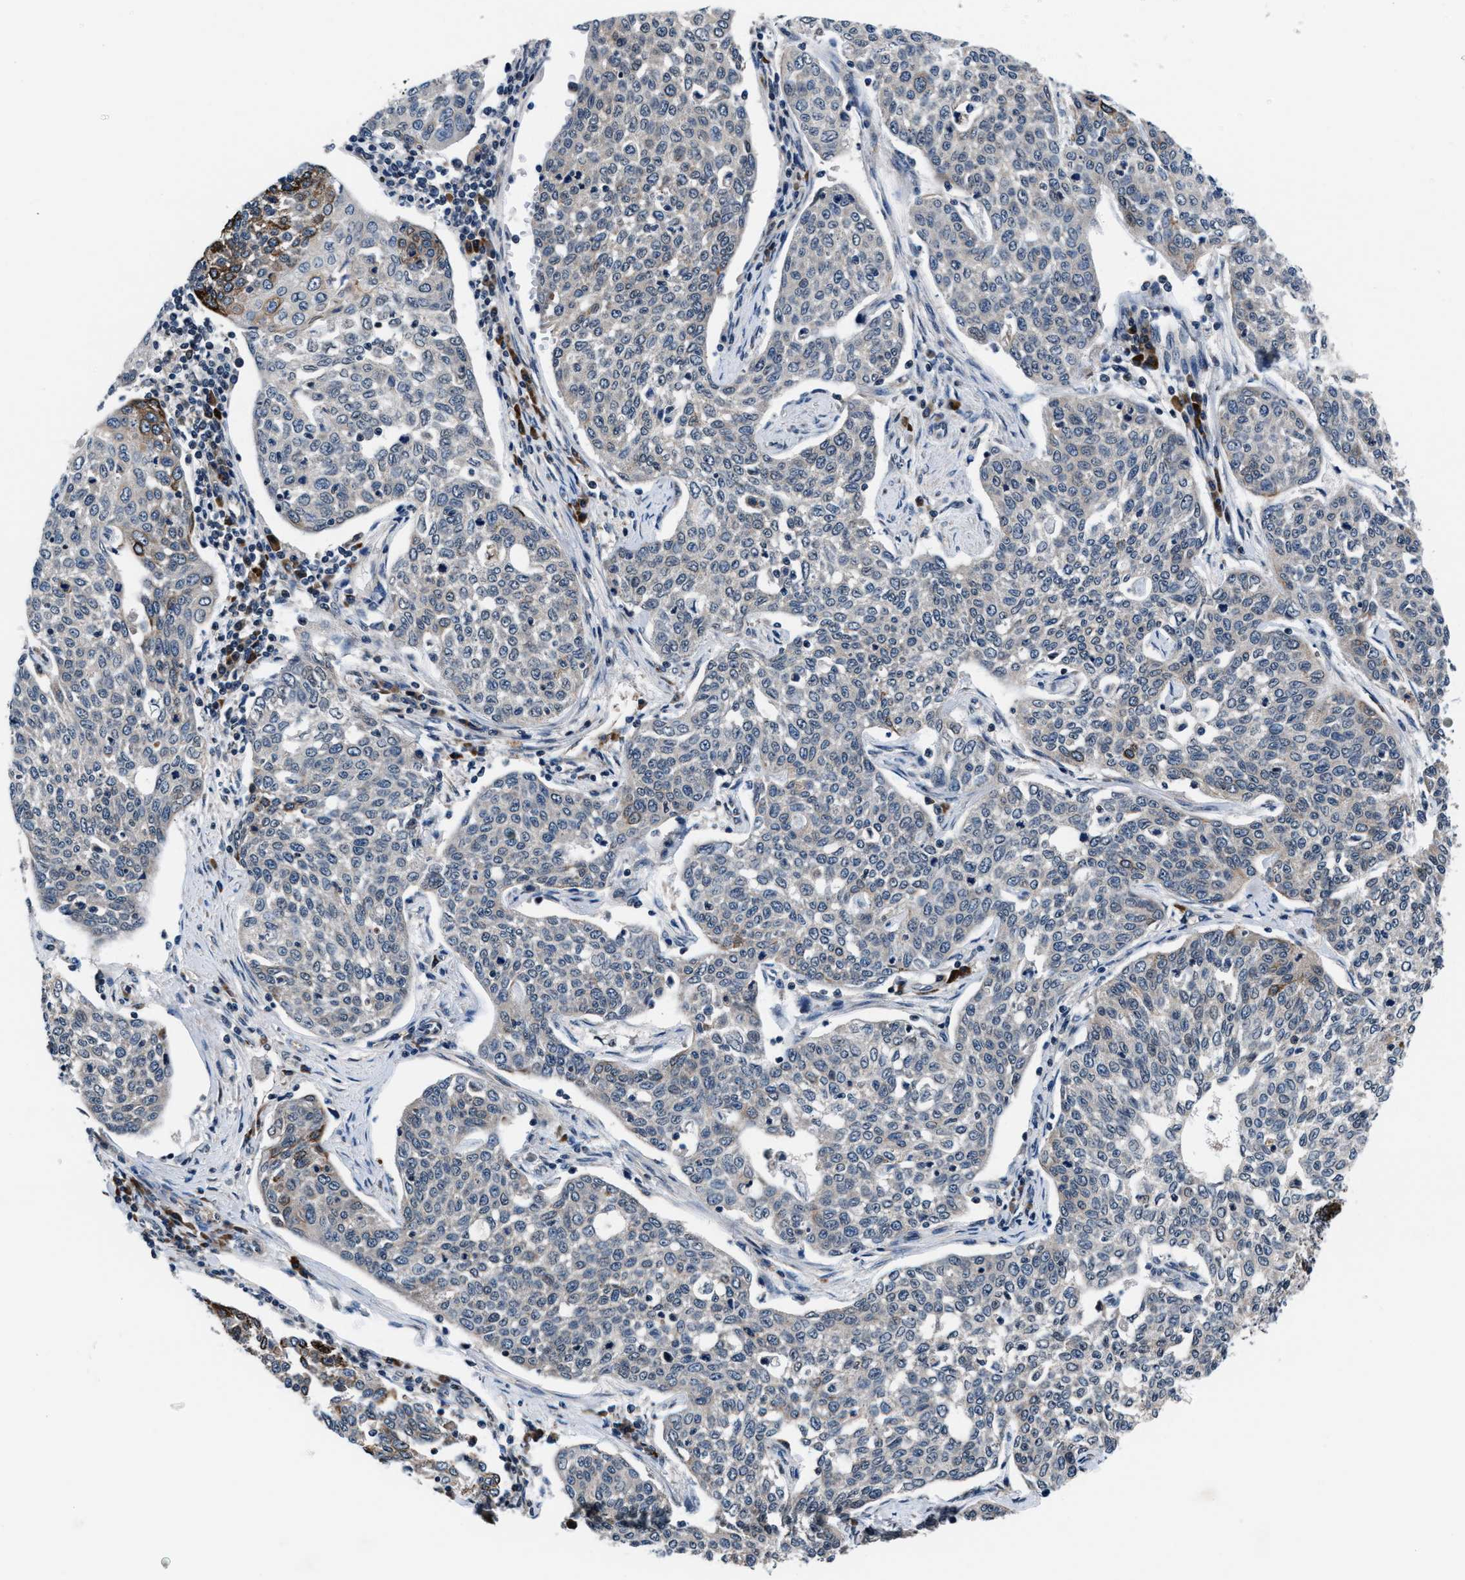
{"staining": {"intensity": "moderate", "quantity": "<25%", "location": "cytoplasmic/membranous"}, "tissue": "cervical cancer", "cell_type": "Tumor cells", "image_type": "cancer", "snomed": [{"axis": "morphology", "description": "Squamous cell carcinoma, NOS"}, {"axis": "topography", "description": "Cervix"}], "caption": "This is an image of immunohistochemistry staining of cervical squamous cell carcinoma, which shows moderate positivity in the cytoplasmic/membranous of tumor cells.", "gene": "PRPSAP2", "patient": {"sex": "female", "age": 34}}